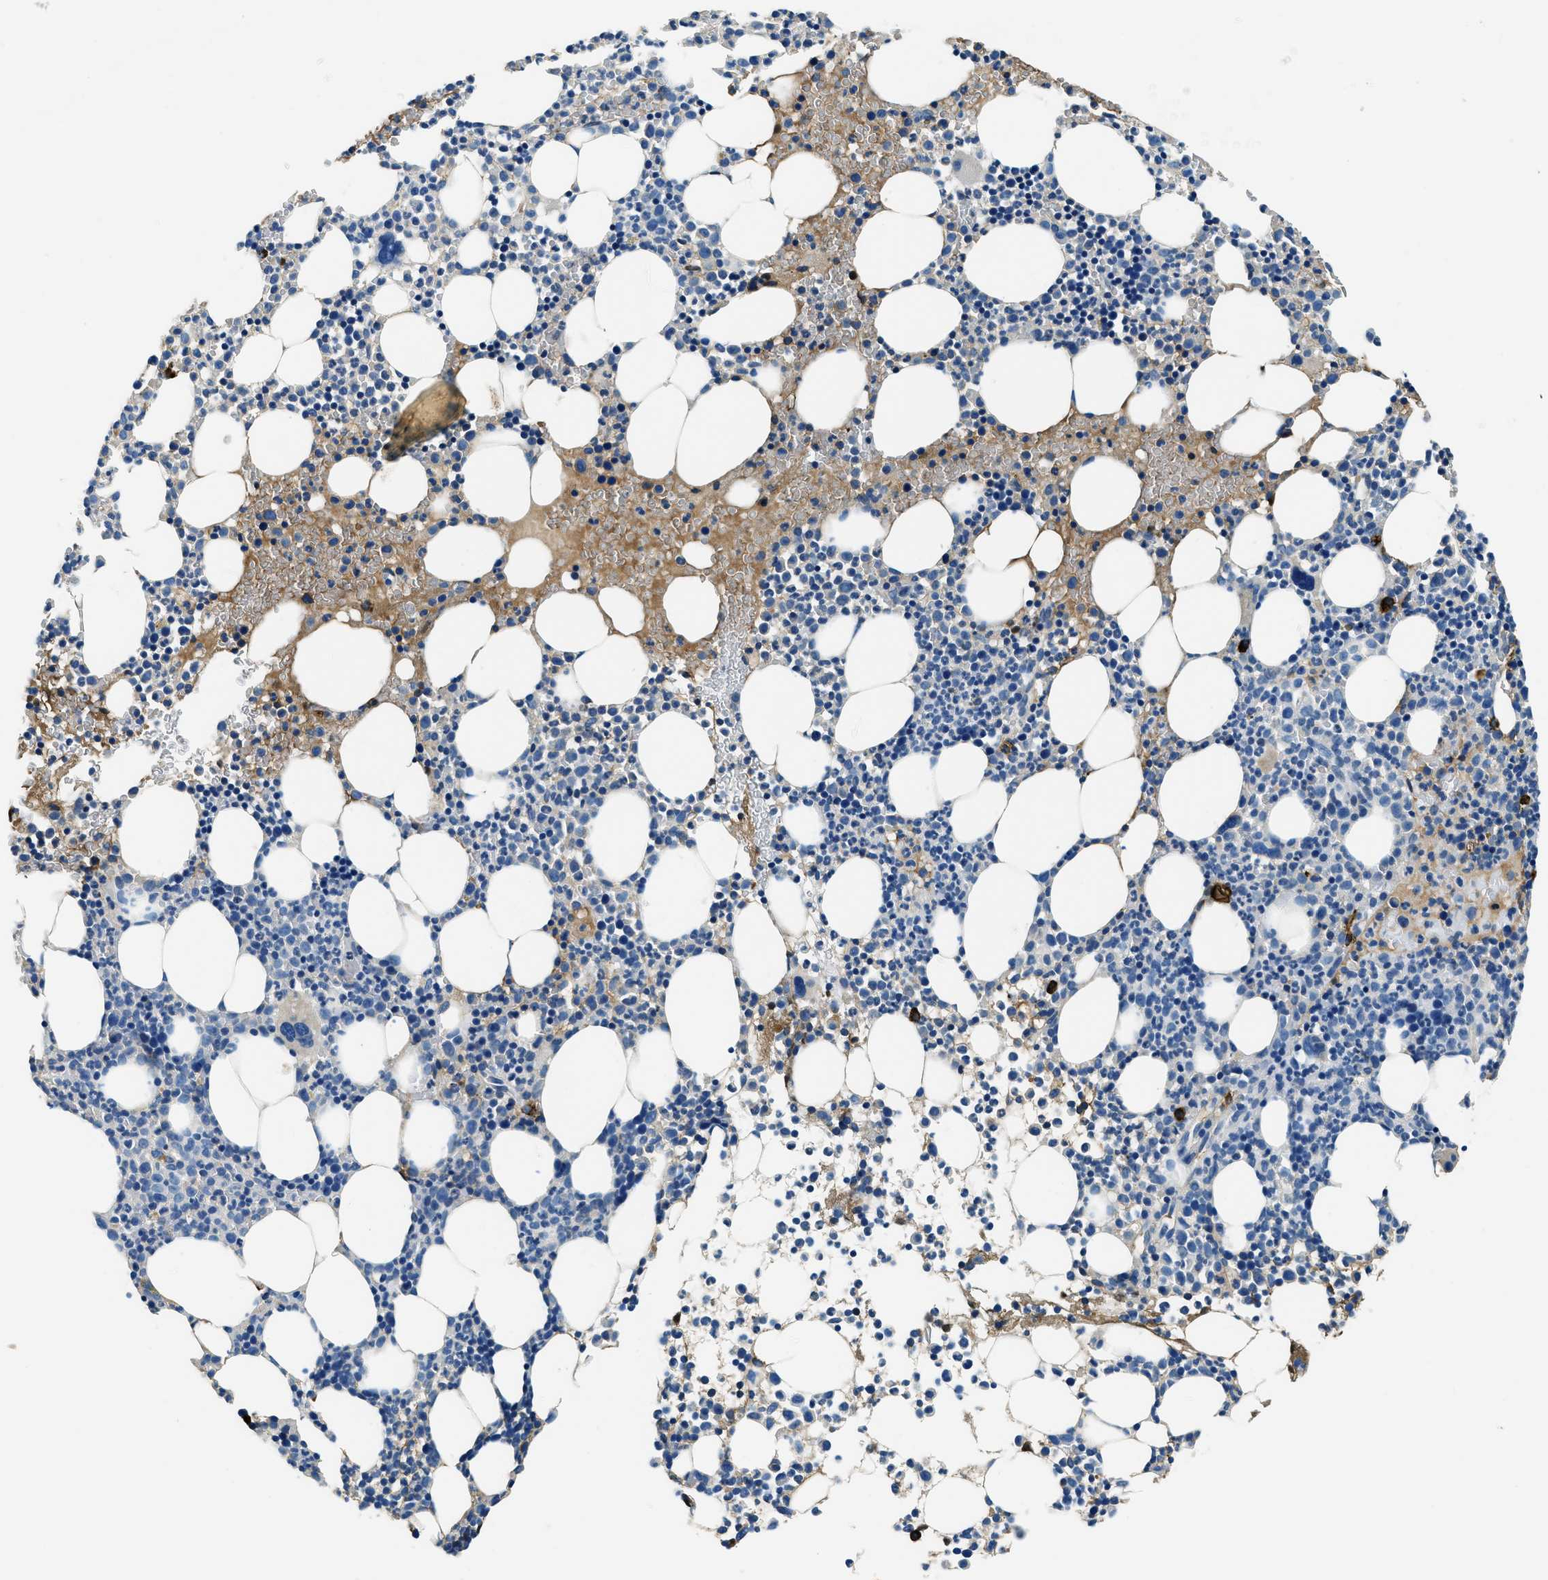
{"staining": {"intensity": "negative", "quantity": "none", "location": "none"}, "tissue": "bone marrow", "cell_type": "Hematopoietic cells", "image_type": "normal", "snomed": [{"axis": "morphology", "description": "Normal tissue, NOS"}, {"axis": "morphology", "description": "Inflammation, NOS"}, {"axis": "topography", "description": "Bone marrow"}], "caption": "Unremarkable bone marrow was stained to show a protein in brown. There is no significant positivity in hematopoietic cells. (DAB IHC, high magnification).", "gene": "TMEM186", "patient": {"sex": "female", "age": 67}}